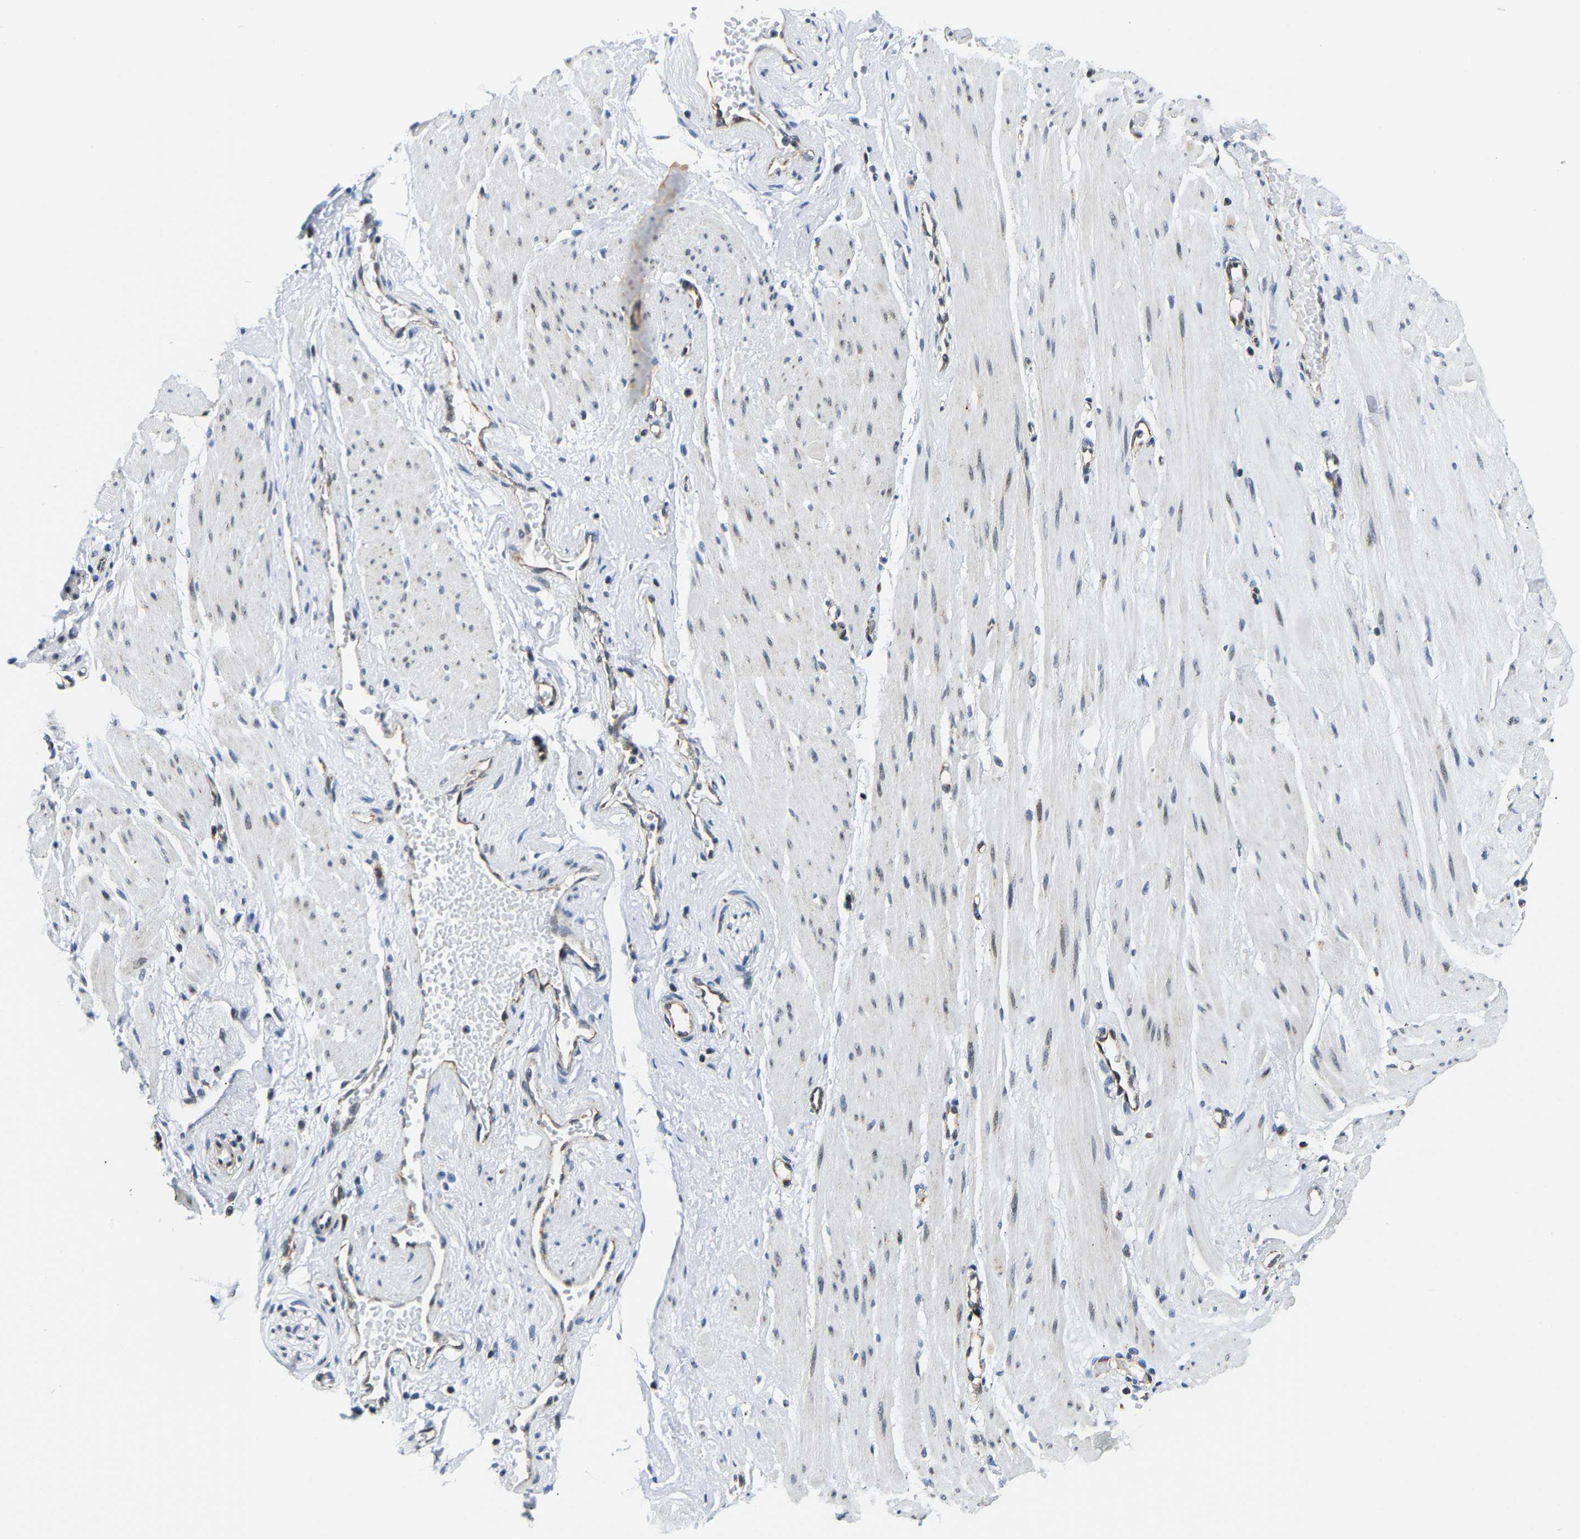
{"staining": {"intensity": "weak", "quantity": "<25%", "location": "cytoplasmic/membranous"}, "tissue": "adipose tissue", "cell_type": "Adipocytes", "image_type": "normal", "snomed": [{"axis": "morphology", "description": "Normal tissue, NOS"}, {"axis": "topography", "description": "Soft tissue"}, {"axis": "topography", "description": "Vascular tissue"}], "caption": "IHC of normal adipose tissue shows no positivity in adipocytes.", "gene": "GIMAP7", "patient": {"sex": "female", "age": 35}}